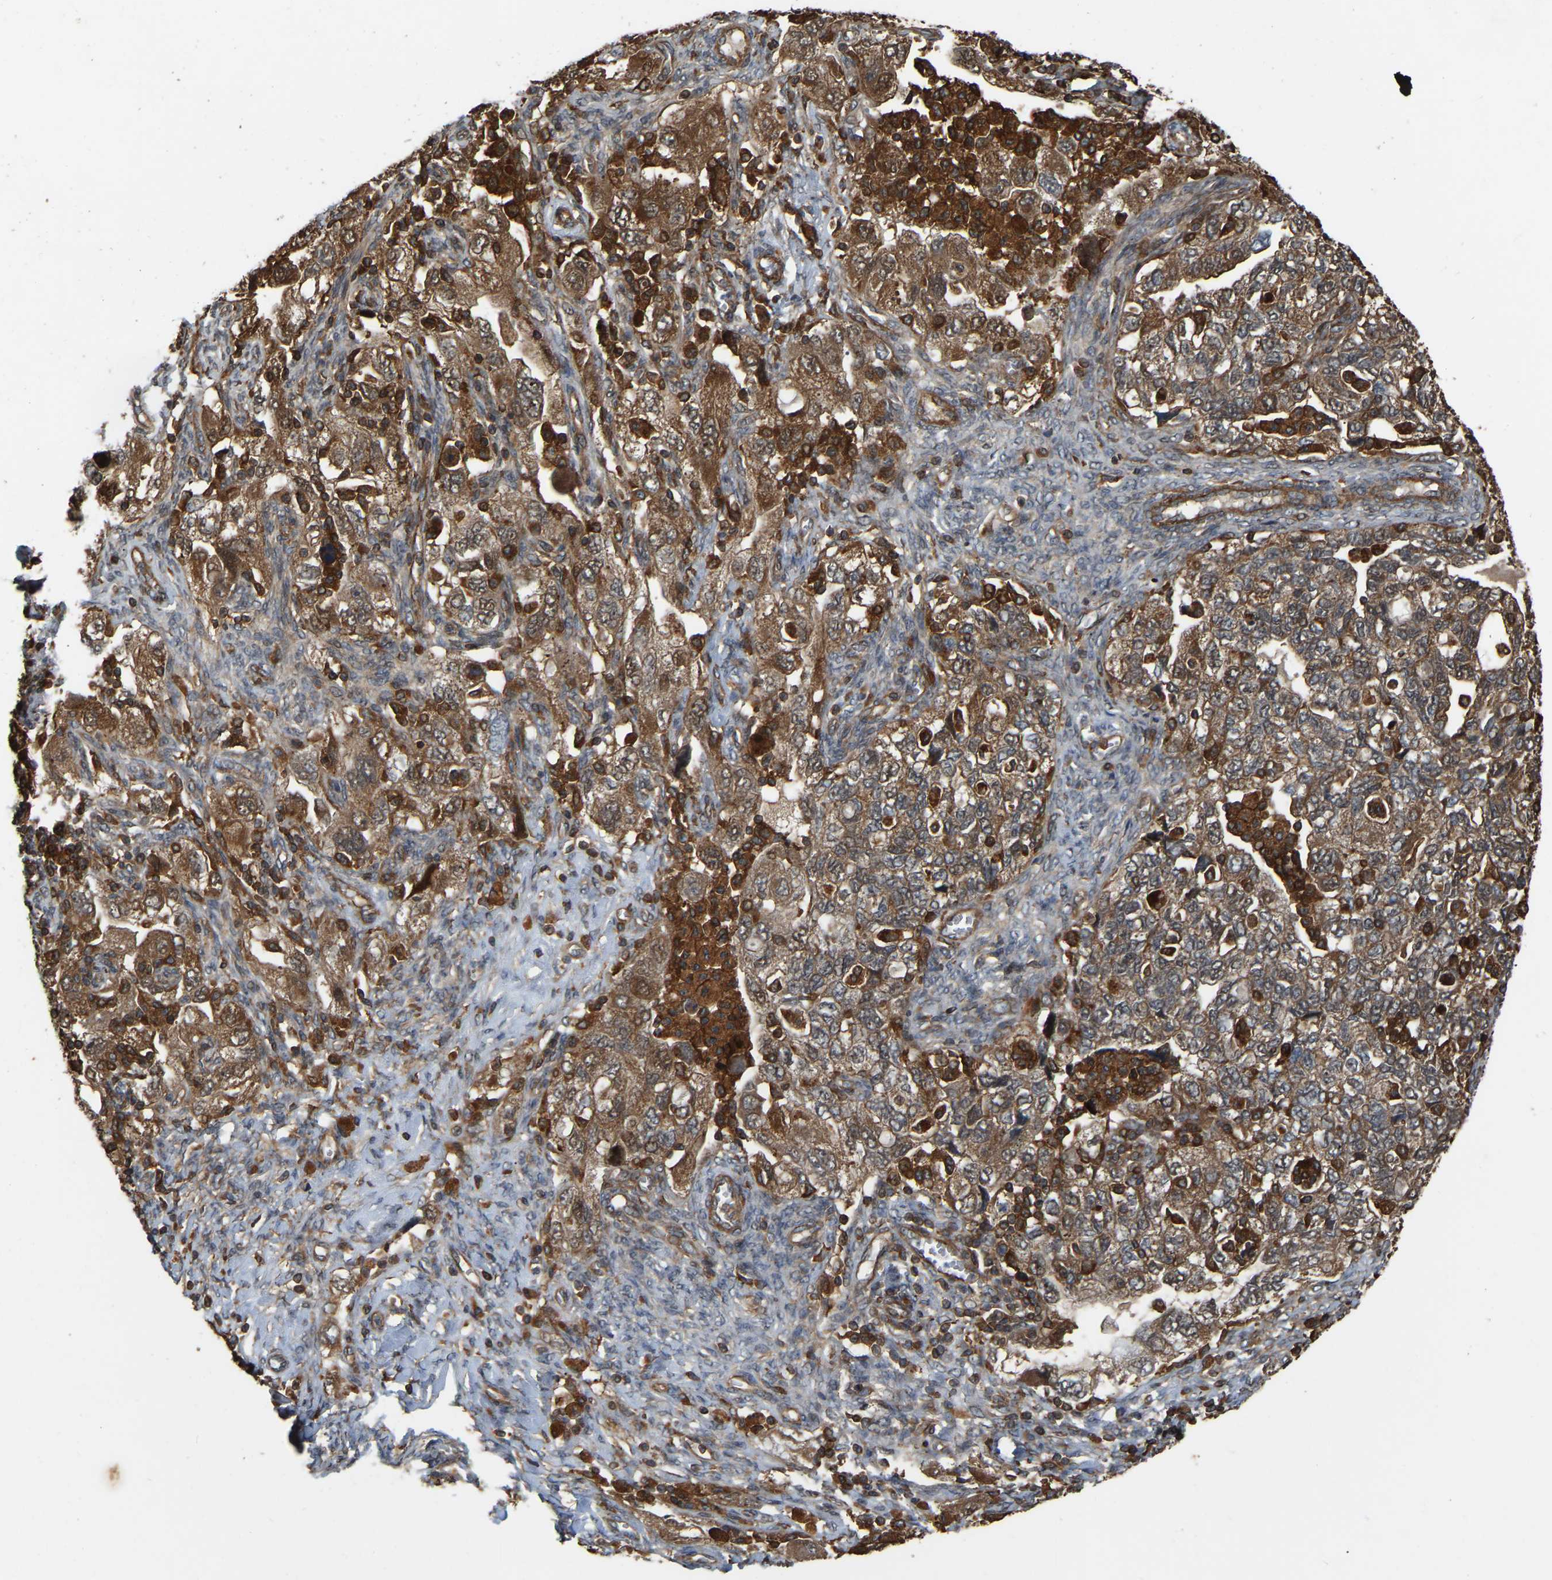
{"staining": {"intensity": "moderate", "quantity": ">75%", "location": "cytoplasmic/membranous,nuclear"}, "tissue": "ovarian cancer", "cell_type": "Tumor cells", "image_type": "cancer", "snomed": [{"axis": "morphology", "description": "Carcinoma, NOS"}, {"axis": "morphology", "description": "Cystadenocarcinoma, serous, NOS"}, {"axis": "topography", "description": "Ovary"}], "caption": "Immunohistochemical staining of ovarian cancer (carcinoma) exhibits medium levels of moderate cytoplasmic/membranous and nuclear protein staining in about >75% of tumor cells.", "gene": "SAMD9L", "patient": {"sex": "female", "age": 69}}